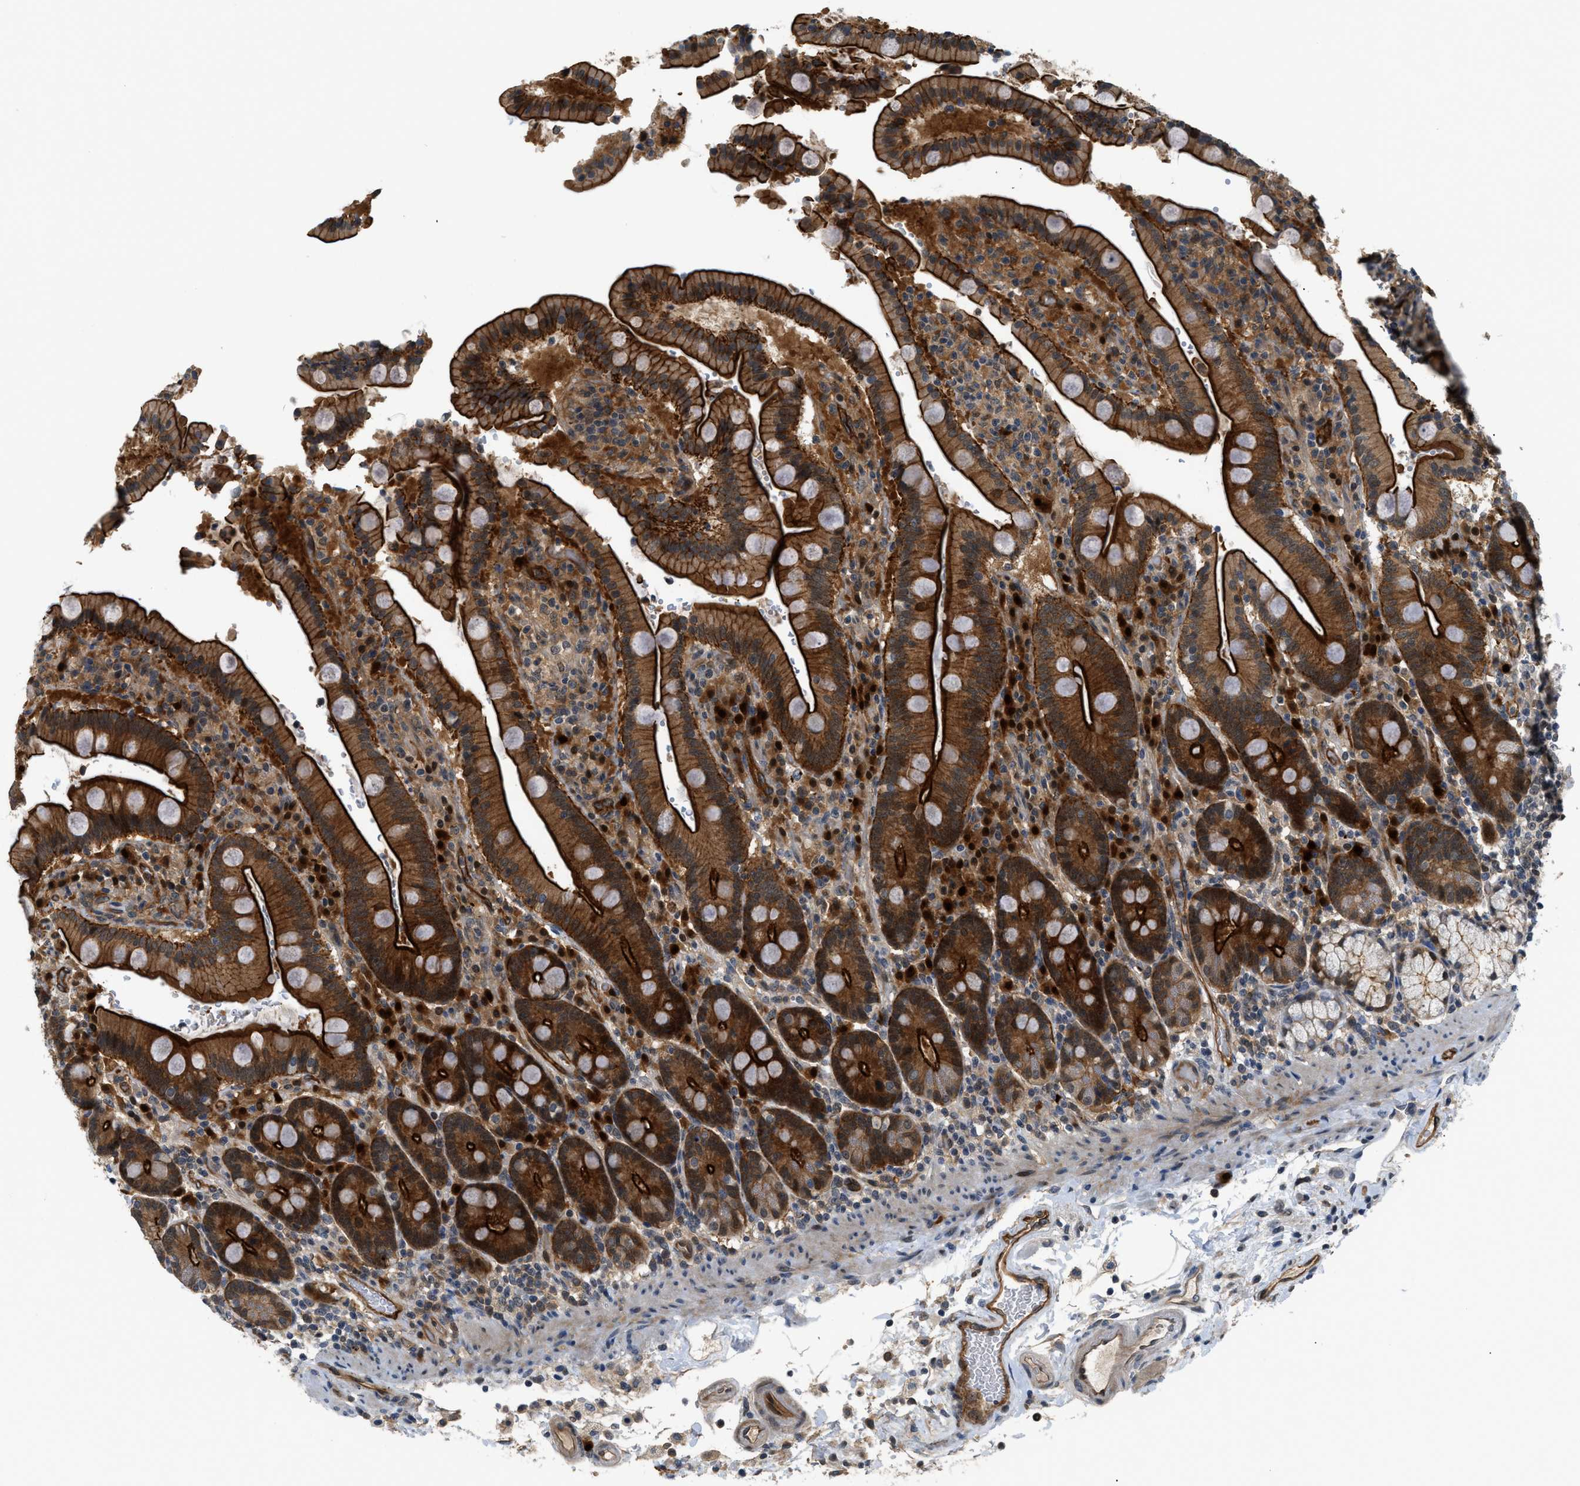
{"staining": {"intensity": "strong", "quantity": ">75%", "location": "cytoplasmic/membranous"}, "tissue": "duodenum", "cell_type": "Glandular cells", "image_type": "normal", "snomed": [{"axis": "morphology", "description": "Normal tissue, NOS"}, {"axis": "topography", "description": "Small intestine, NOS"}], "caption": "Duodenum stained with immunohistochemistry (IHC) shows strong cytoplasmic/membranous staining in approximately >75% of glandular cells.", "gene": "TRAK2", "patient": {"sex": "female", "age": 71}}